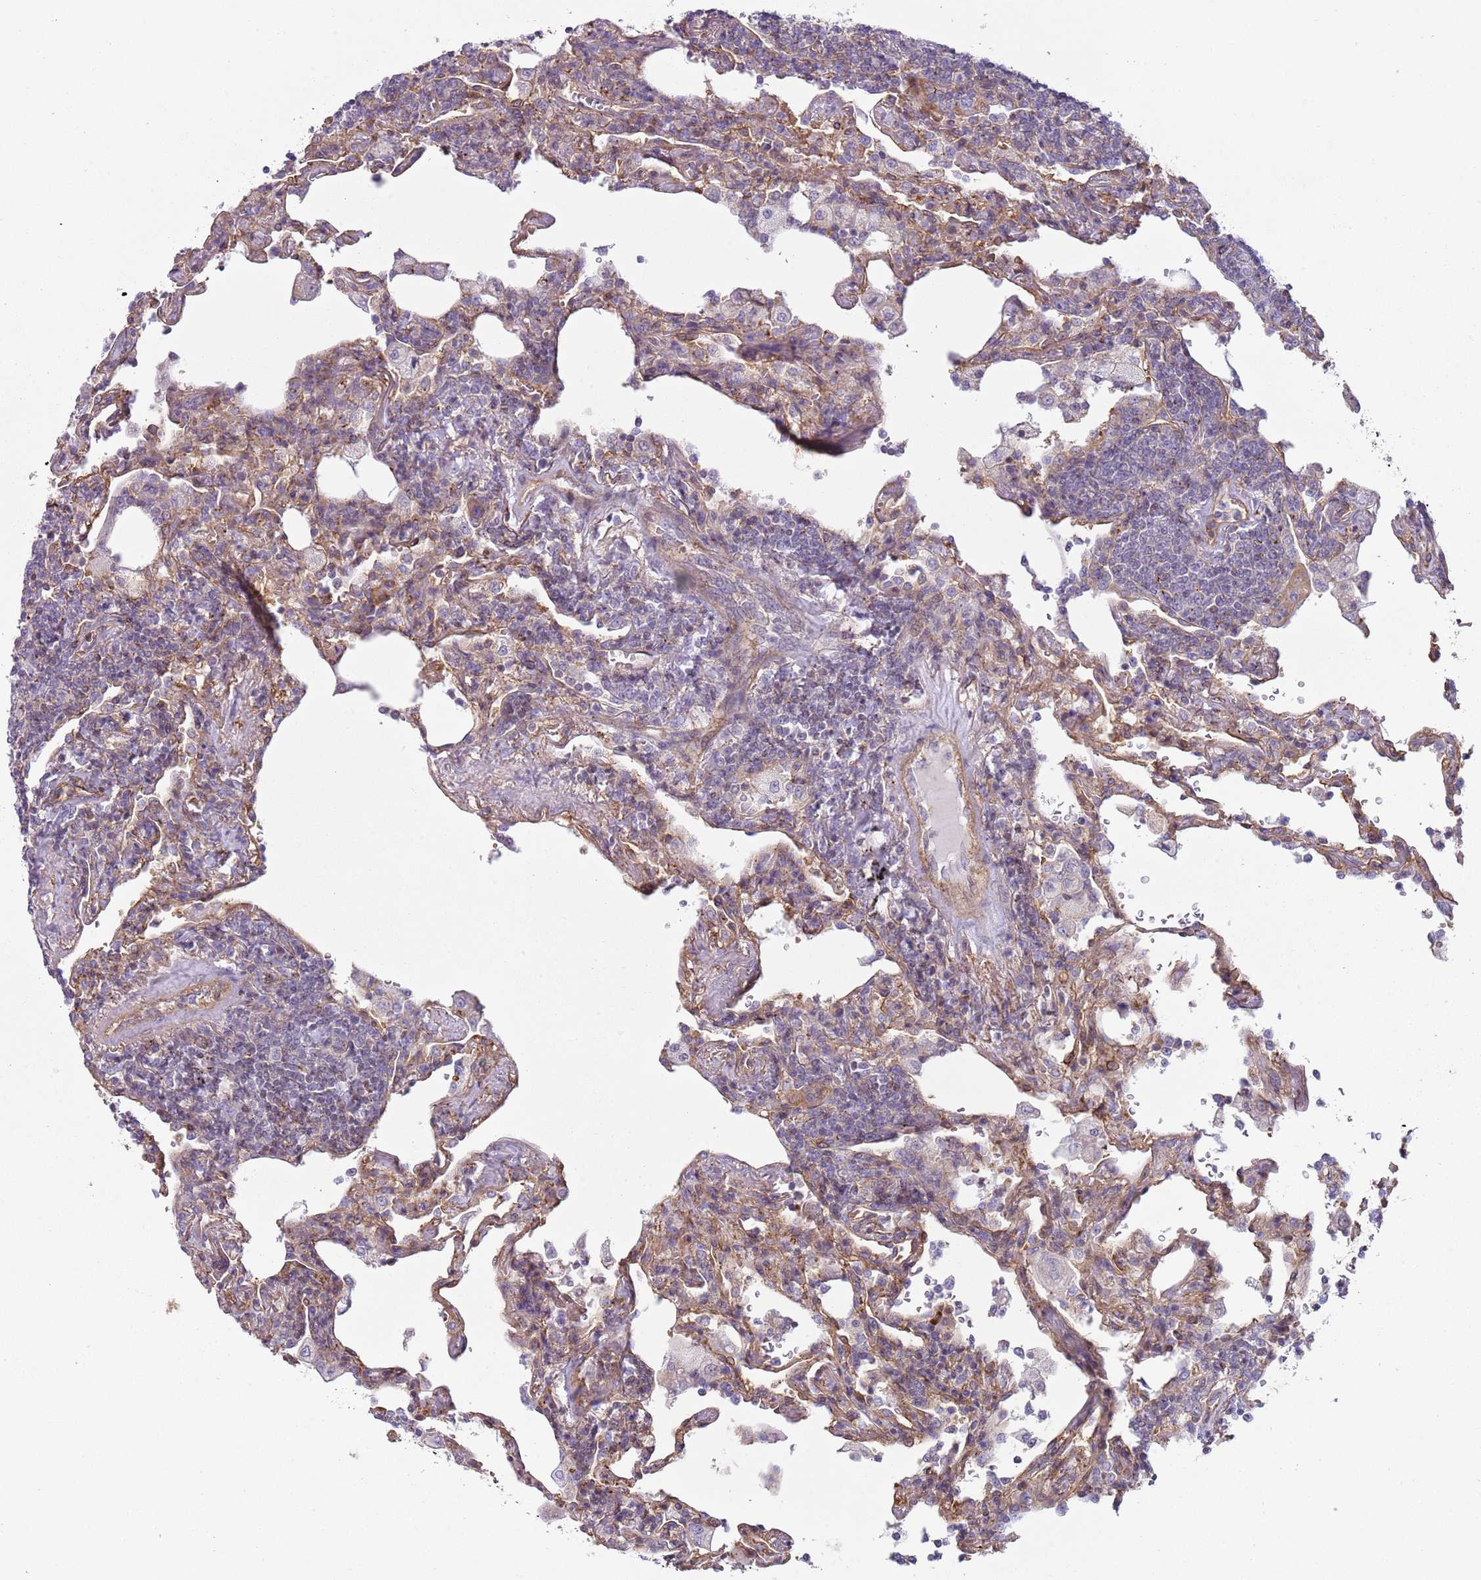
{"staining": {"intensity": "negative", "quantity": "none", "location": "none"}, "tissue": "lymphoma", "cell_type": "Tumor cells", "image_type": "cancer", "snomed": [{"axis": "morphology", "description": "Malignant lymphoma, non-Hodgkin's type, Low grade"}, {"axis": "topography", "description": "Lung"}], "caption": "Human lymphoma stained for a protein using immunohistochemistry (IHC) reveals no expression in tumor cells.", "gene": "GNAI3", "patient": {"sex": "female", "age": 71}}